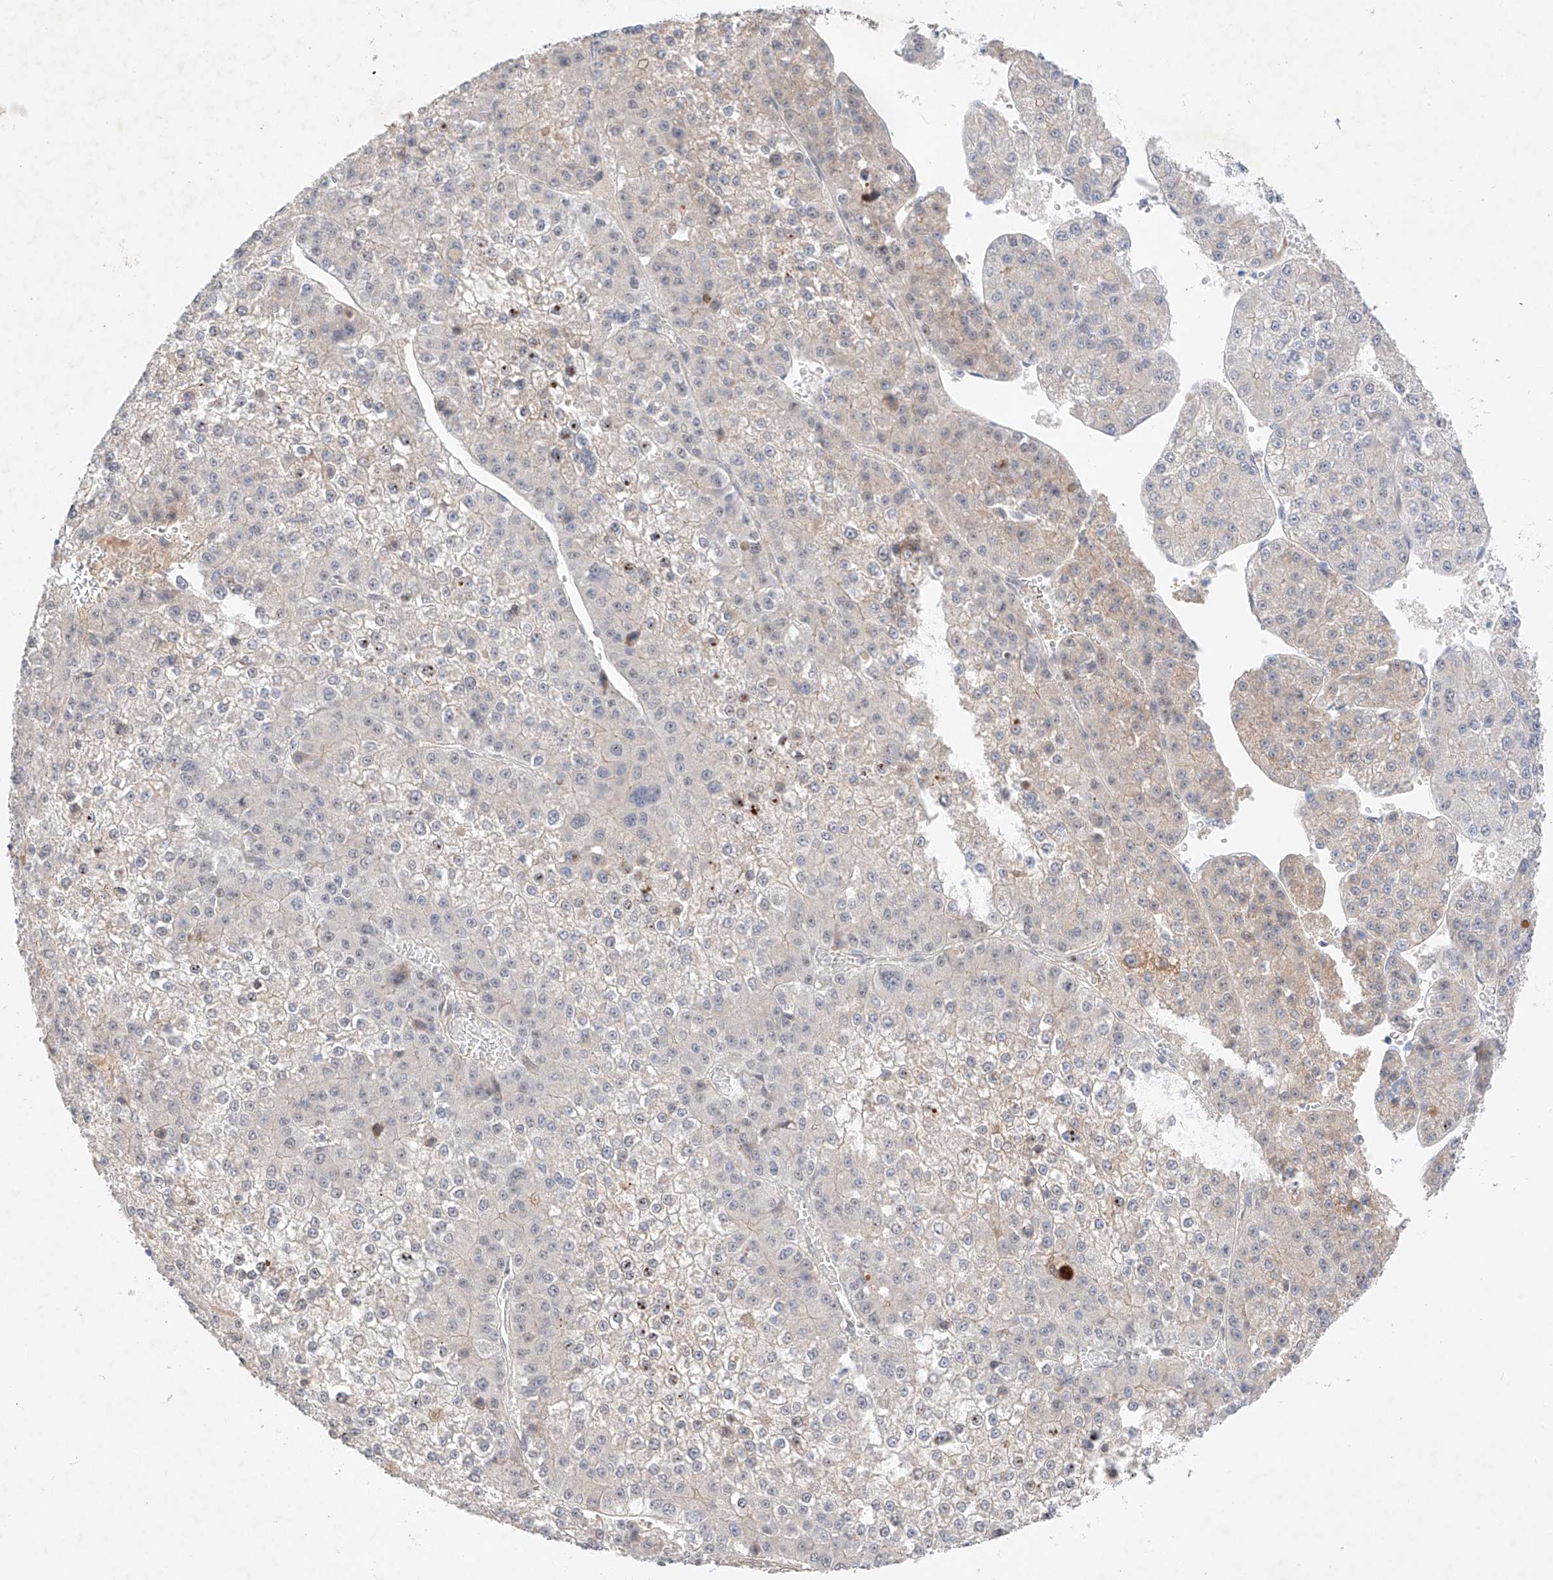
{"staining": {"intensity": "weak", "quantity": "<25%", "location": "cytoplasmic/membranous"}, "tissue": "liver cancer", "cell_type": "Tumor cells", "image_type": "cancer", "snomed": [{"axis": "morphology", "description": "Carcinoma, Hepatocellular, NOS"}, {"axis": "topography", "description": "Liver"}], "caption": "IHC of human liver cancer (hepatocellular carcinoma) displays no expression in tumor cells. The staining is performed using DAB (3,3'-diaminobenzidine) brown chromogen with nuclei counter-stained in using hematoxylin.", "gene": "IL22RA2", "patient": {"sex": "female", "age": 73}}